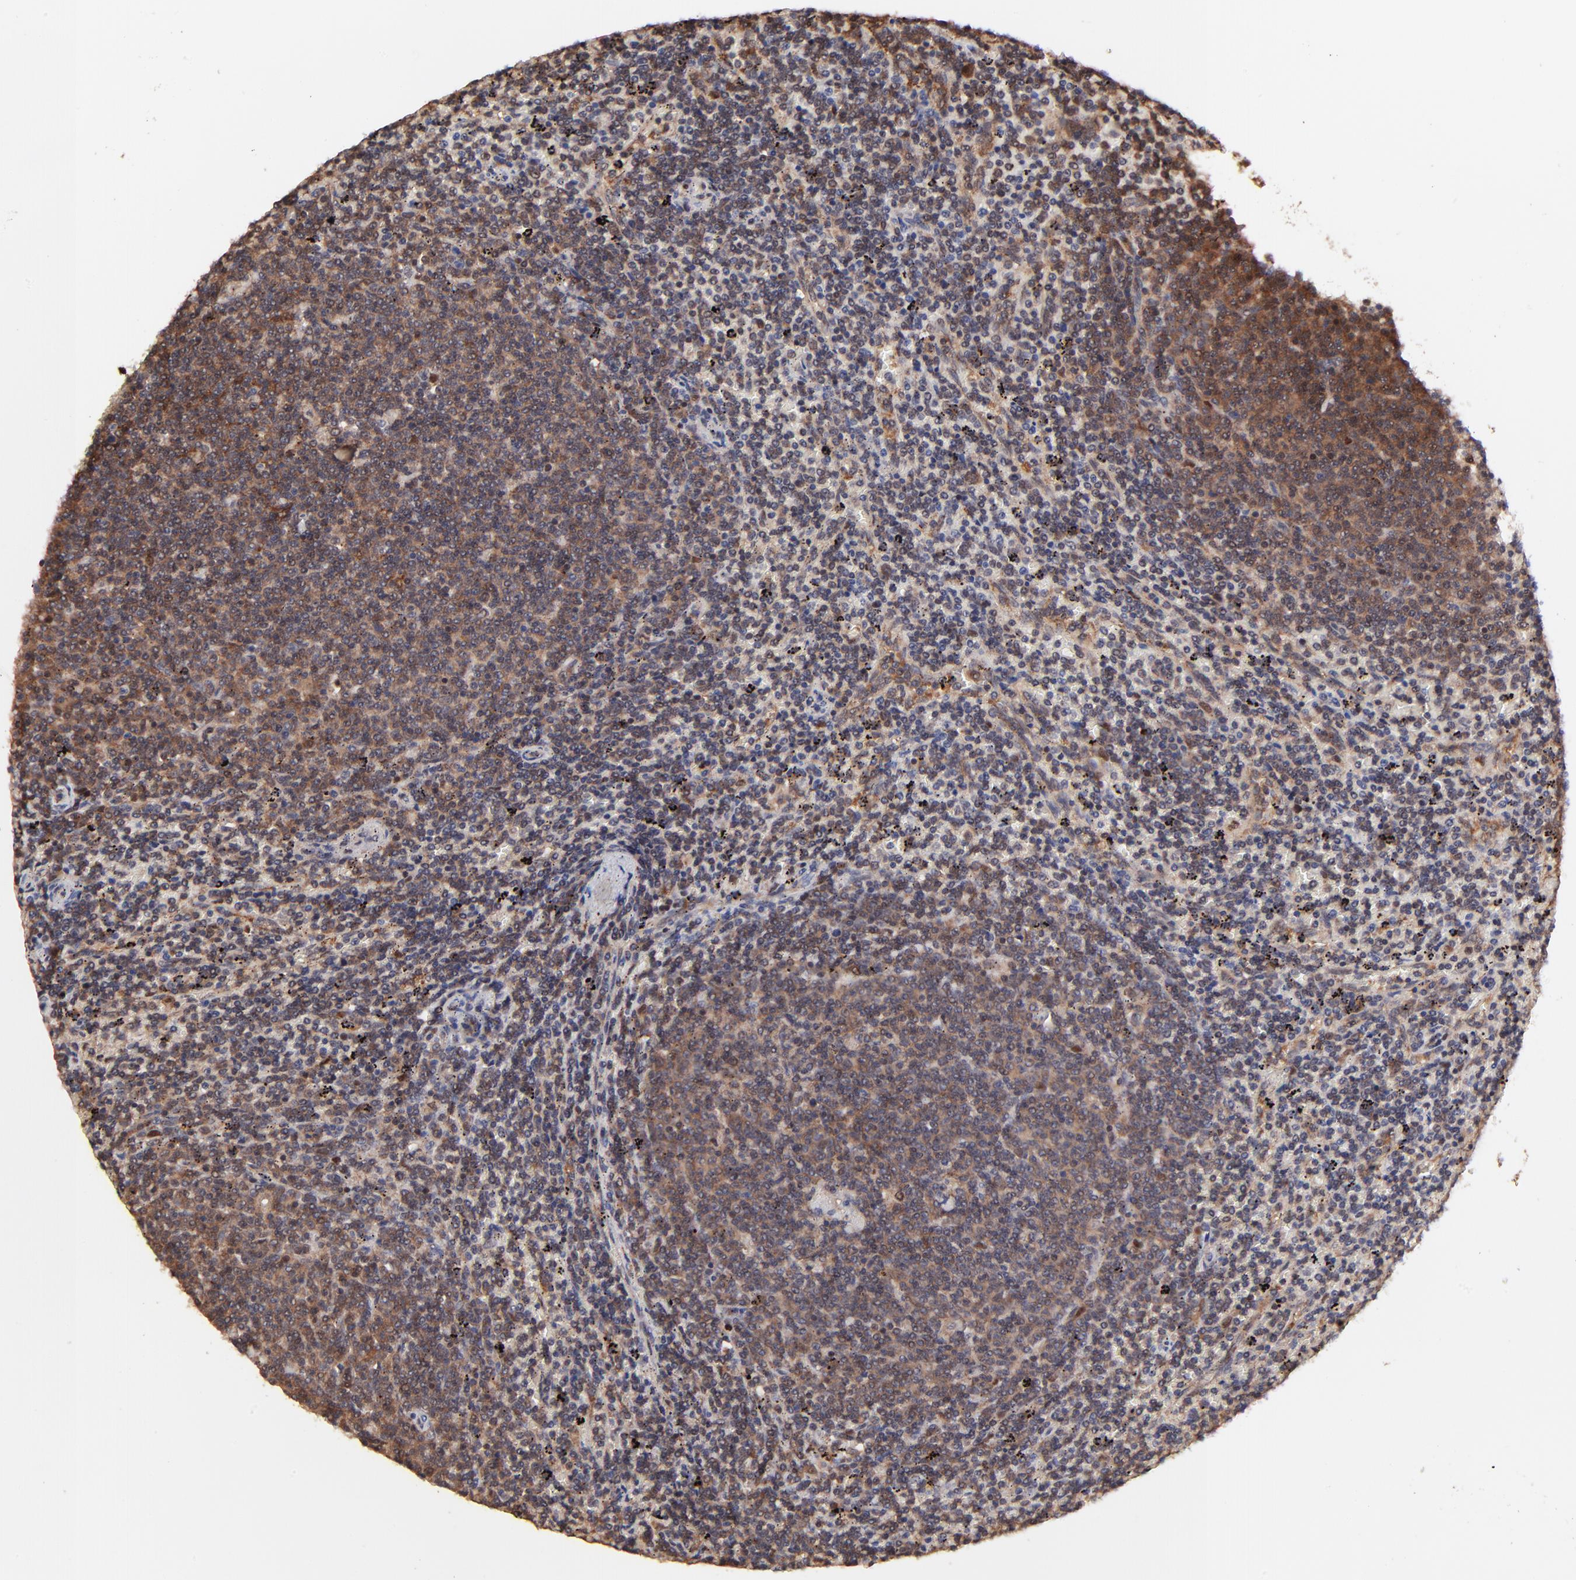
{"staining": {"intensity": "moderate", "quantity": ">75%", "location": "cytoplasmic/membranous,nuclear"}, "tissue": "lymphoma", "cell_type": "Tumor cells", "image_type": "cancer", "snomed": [{"axis": "morphology", "description": "Malignant lymphoma, non-Hodgkin's type, Low grade"}, {"axis": "topography", "description": "Spleen"}], "caption": "An IHC image of tumor tissue is shown. Protein staining in brown shows moderate cytoplasmic/membranous and nuclear positivity in lymphoma within tumor cells.", "gene": "PSMA6", "patient": {"sex": "female", "age": 50}}